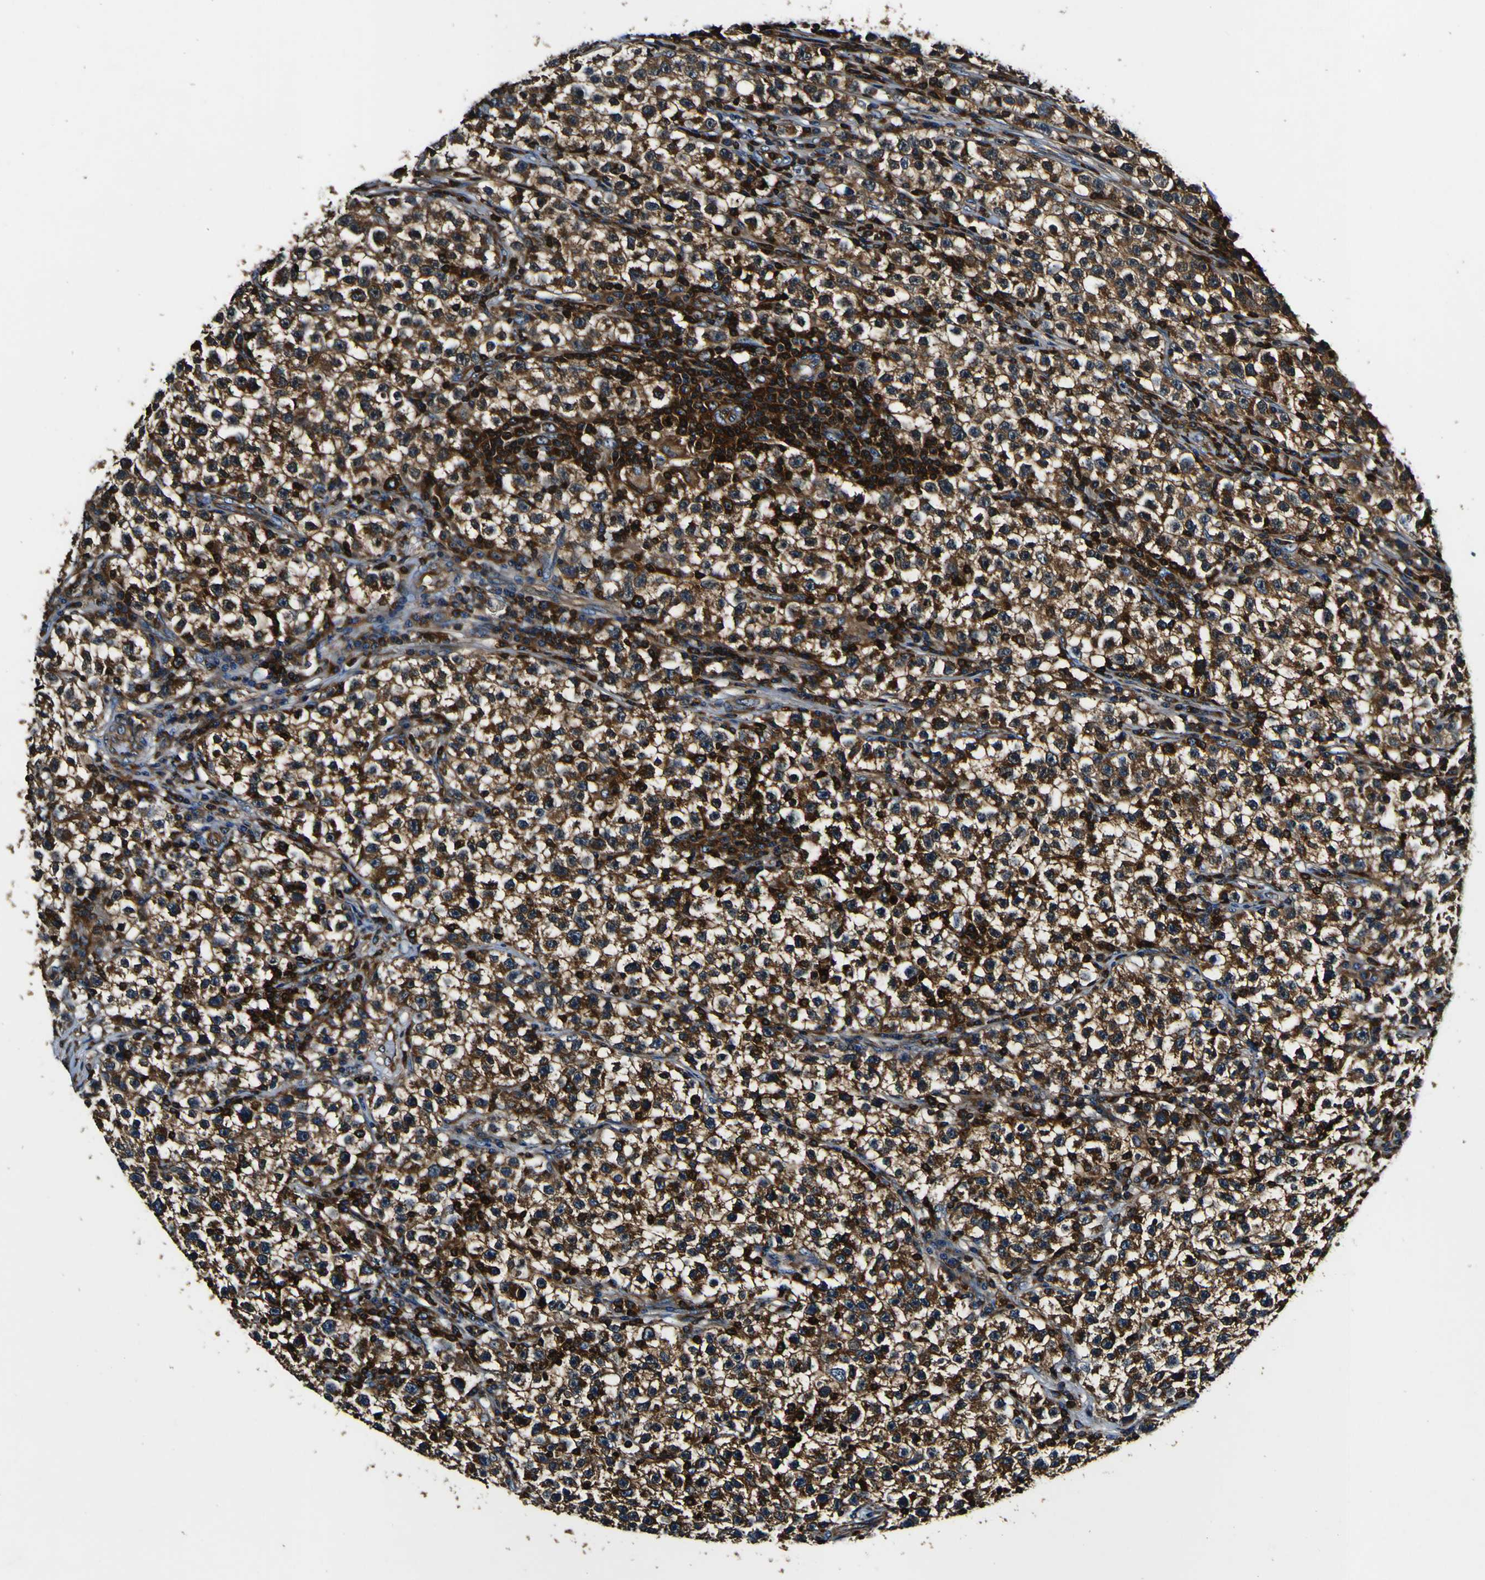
{"staining": {"intensity": "strong", "quantity": ">75%", "location": "cytoplasmic/membranous"}, "tissue": "testis cancer", "cell_type": "Tumor cells", "image_type": "cancer", "snomed": [{"axis": "morphology", "description": "Seminoma, NOS"}, {"axis": "topography", "description": "Testis"}], "caption": "Tumor cells show high levels of strong cytoplasmic/membranous expression in approximately >75% of cells in human testis cancer (seminoma).", "gene": "RHOT2", "patient": {"sex": "male", "age": 22}}